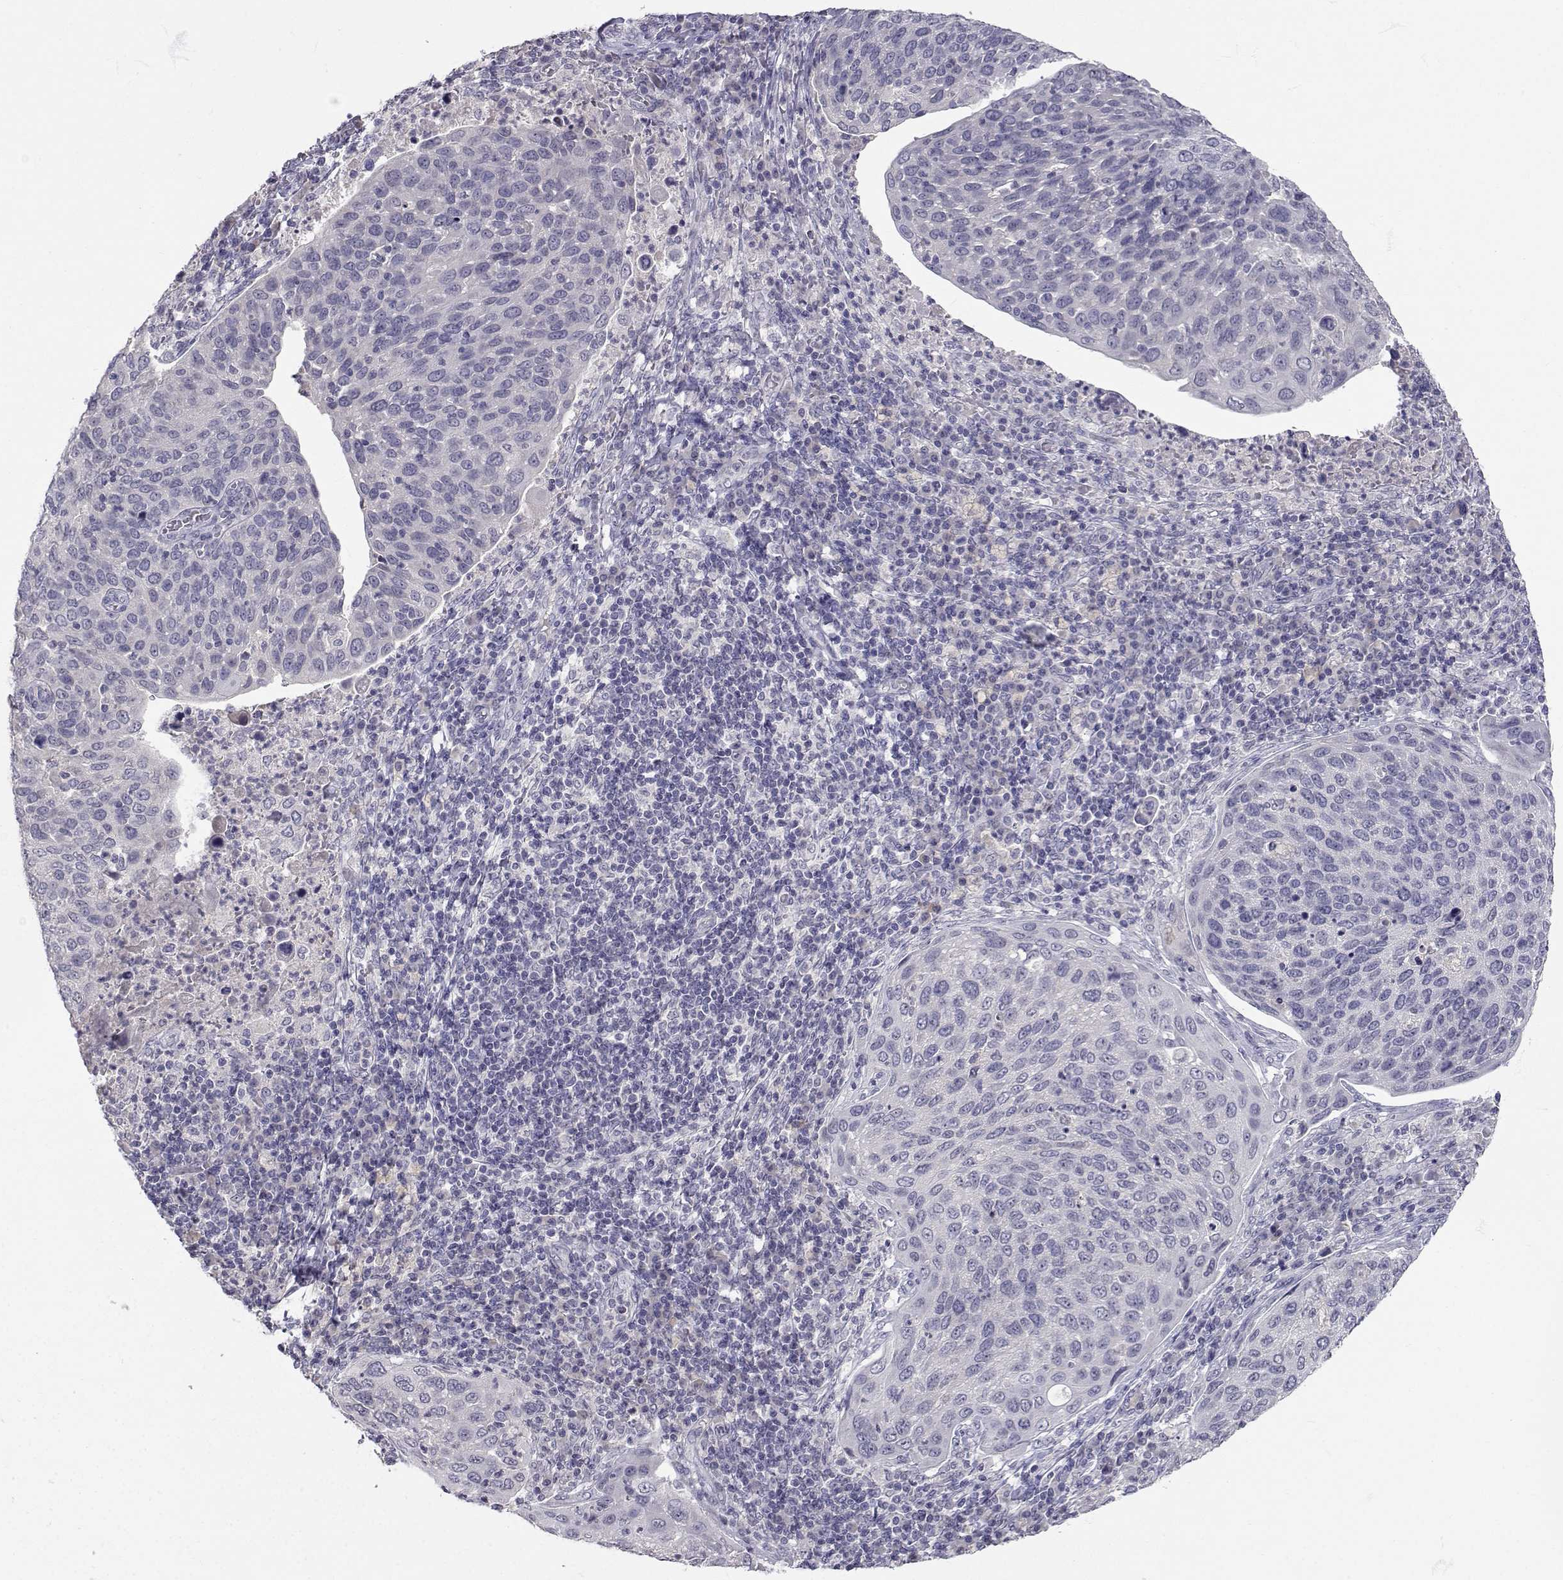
{"staining": {"intensity": "negative", "quantity": "none", "location": "none"}, "tissue": "cervical cancer", "cell_type": "Tumor cells", "image_type": "cancer", "snomed": [{"axis": "morphology", "description": "Squamous cell carcinoma, NOS"}, {"axis": "topography", "description": "Cervix"}], "caption": "Cervical cancer was stained to show a protein in brown. There is no significant expression in tumor cells.", "gene": "SLC6A3", "patient": {"sex": "female", "age": 54}}